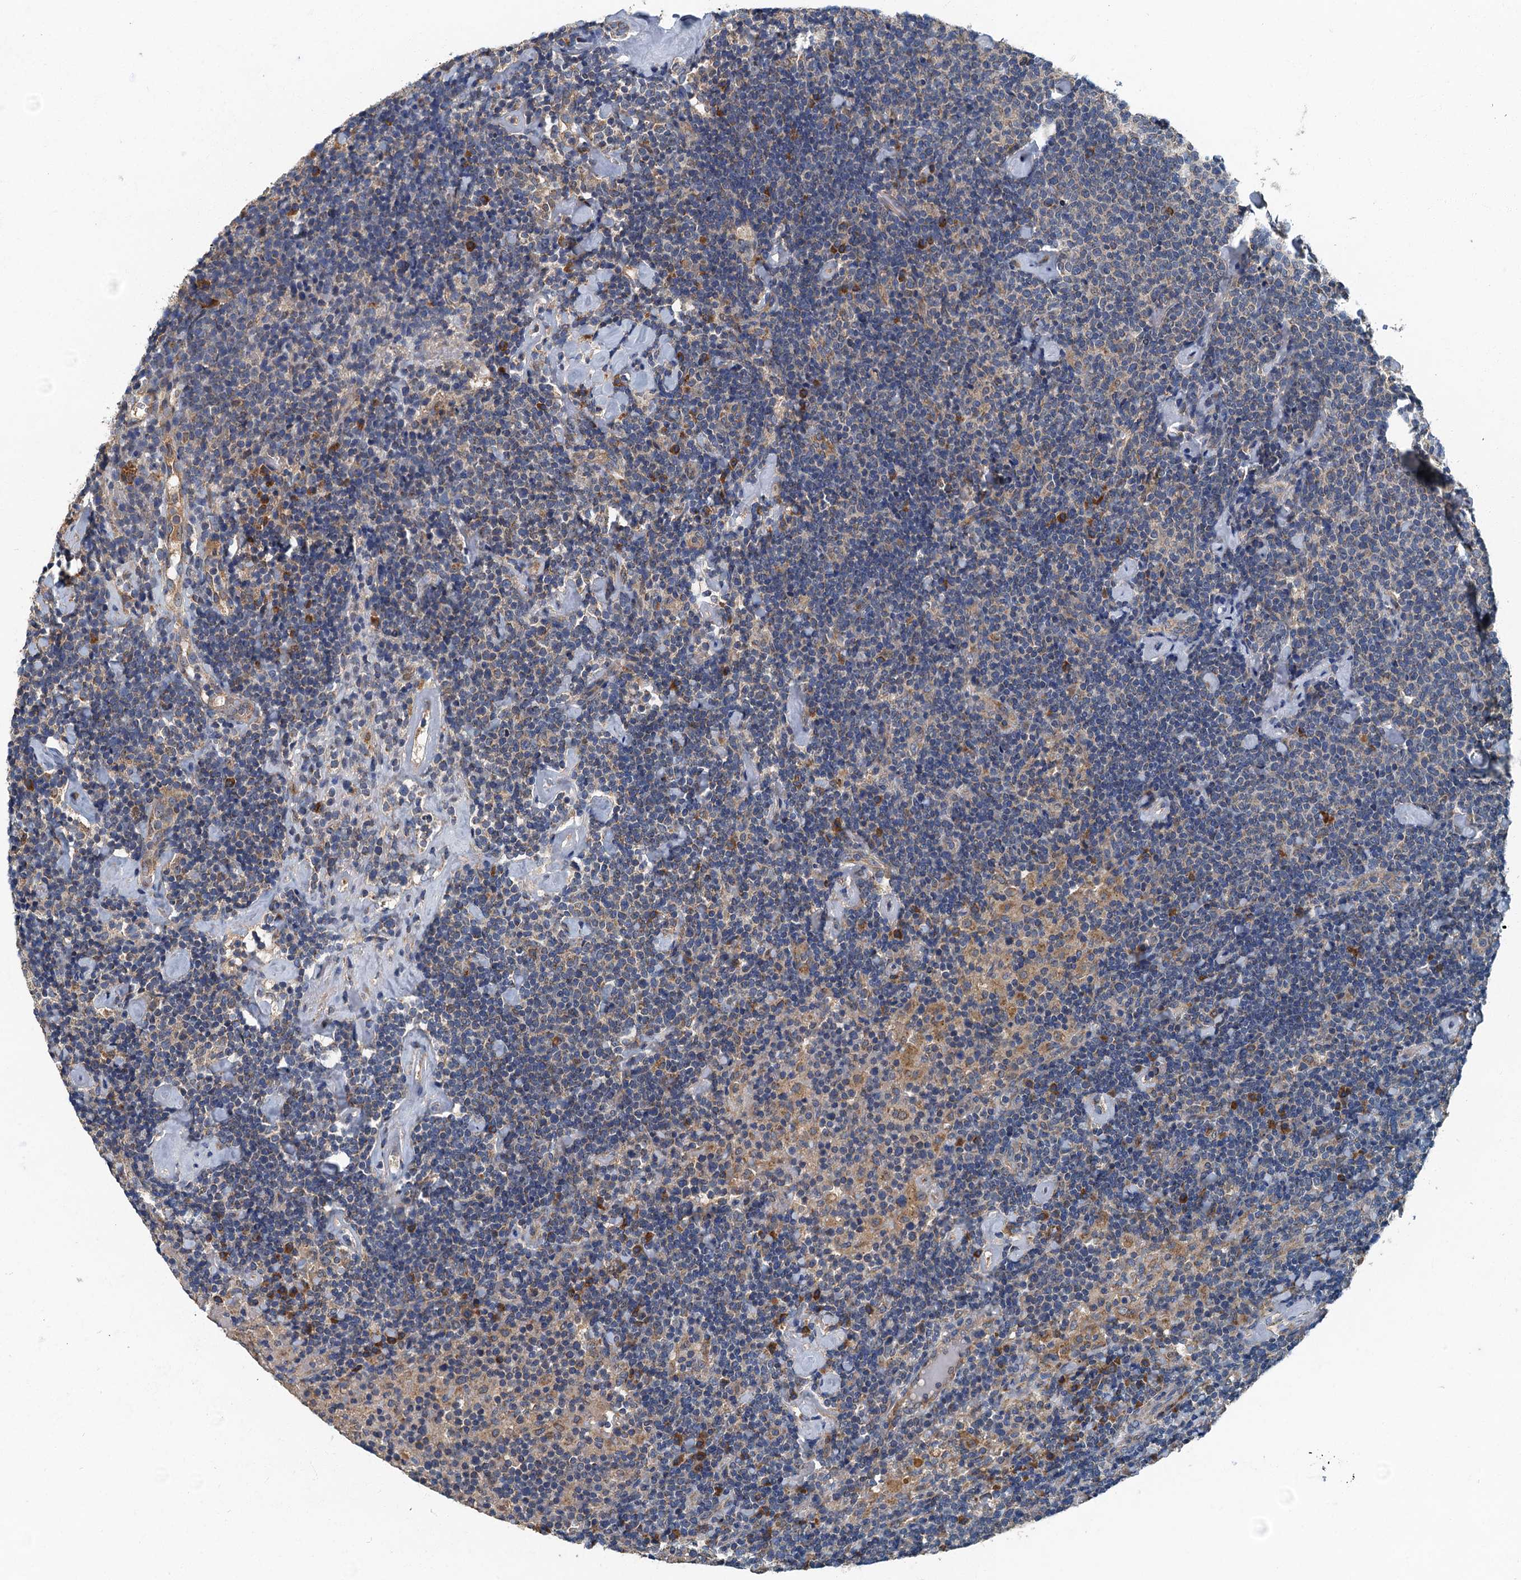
{"staining": {"intensity": "negative", "quantity": "none", "location": "none"}, "tissue": "lymphoma", "cell_type": "Tumor cells", "image_type": "cancer", "snomed": [{"axis": "morphology", "description": "Malignant lymphoma, non-Hodgkin's type, High grade"}, {"axis": "topography", "description": "Lymph node"}], "caption": "Protein analysis of malignant lymphoma, non-Hodgkin's type (high-grade) reveals no significant expression in tumor cells.", "gene": "DDX49", "patient": {"sex": "male", "age": 61}}